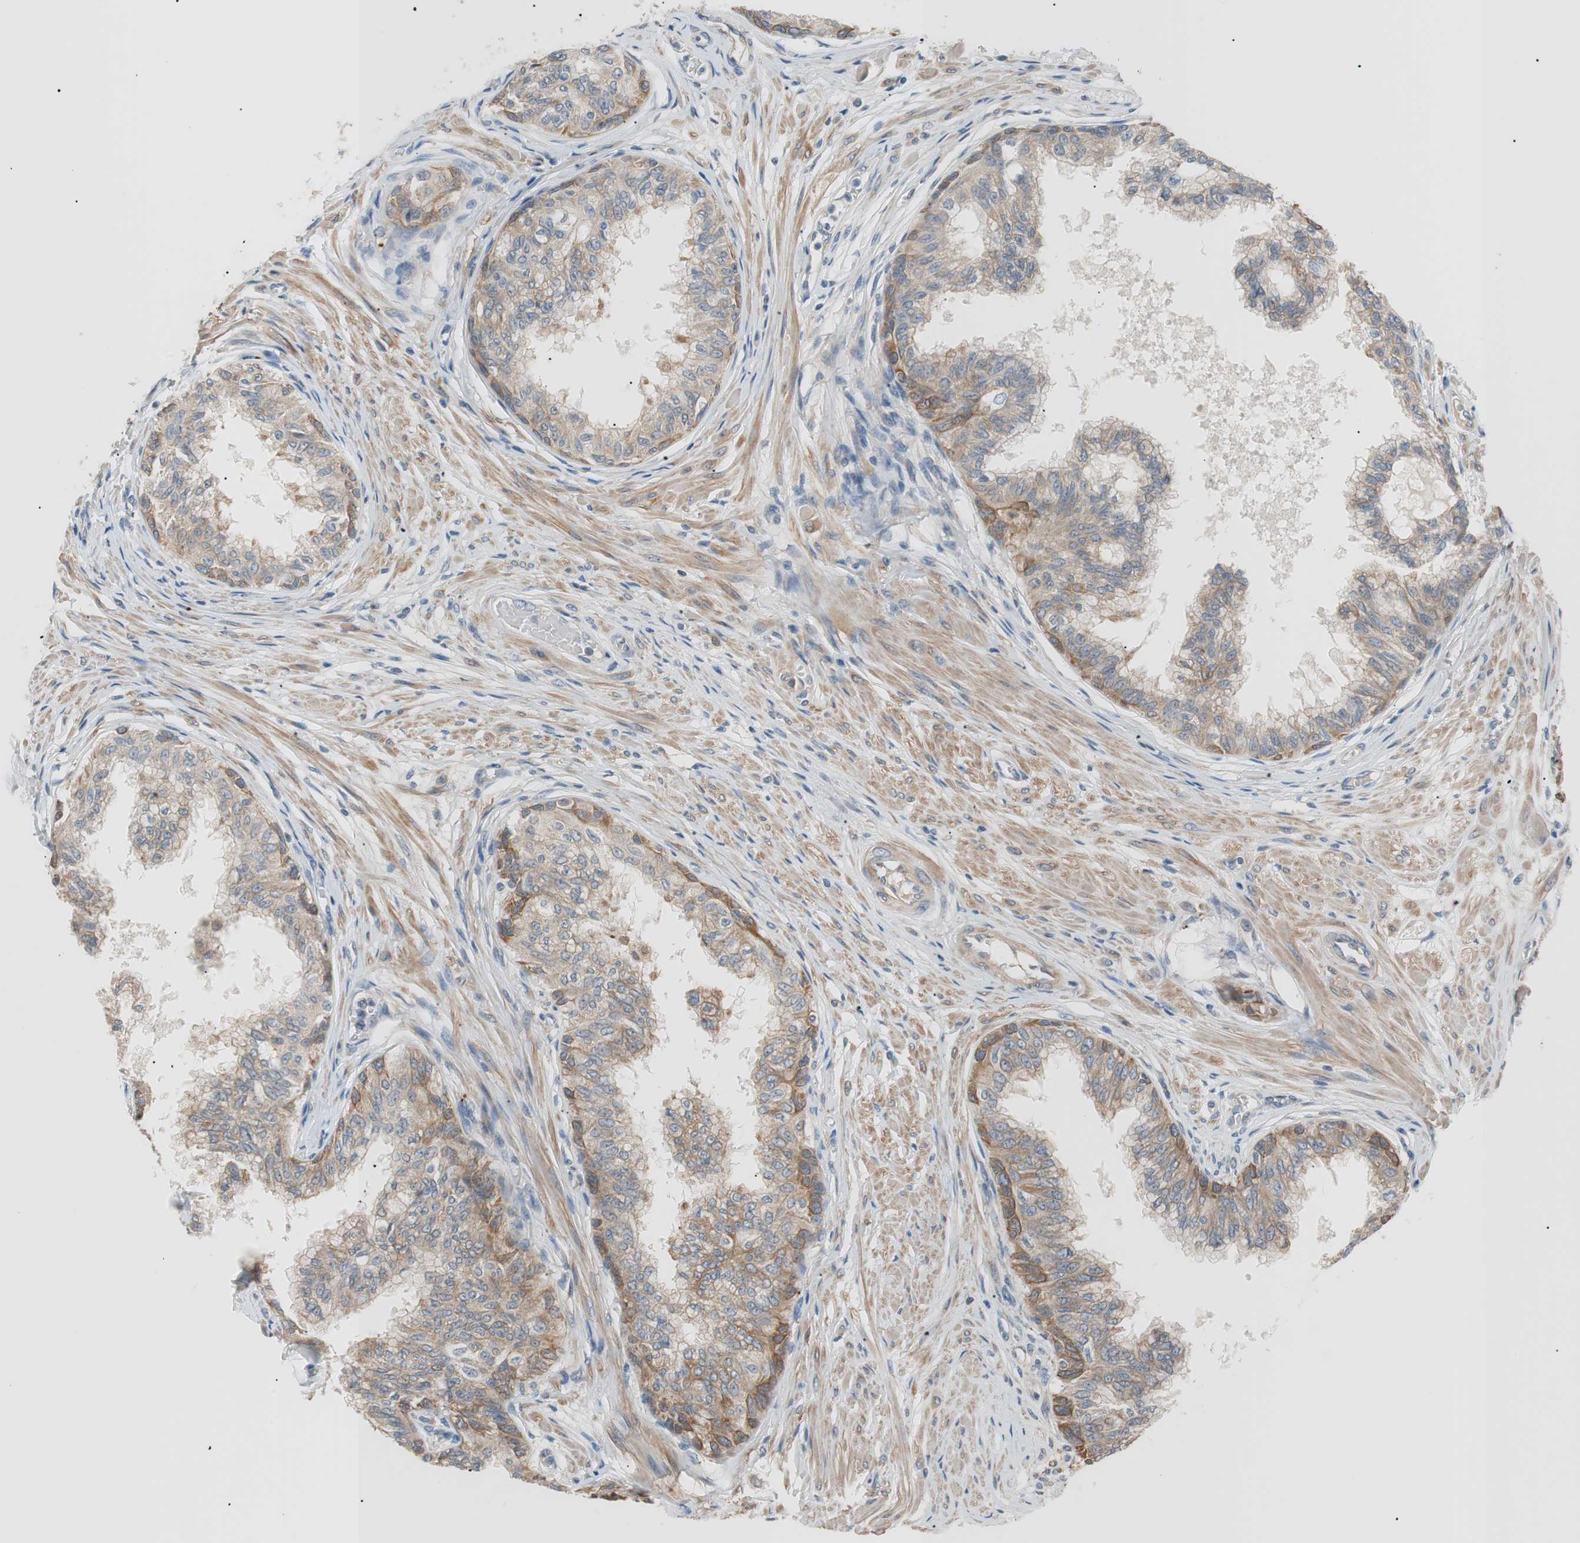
{"staining": {"intensity": "weak", "quantity": ">75%", "location": "cytoplasmic/membranous"}, "tissue": "prostate", "cell_type": "Glandular cells", "image_type": "normal", "snomed": [{"axis": "morphology", "description": "Normal tissue, NOS"}, {"axis": "topography", "description": "Prostate"}, {"axis": "topography", "description": "Seminal veicle"}], "caption": "Immunohistochemical staining of benign human prostate exhibits weak cytoplasmic/membranous protein staining in about >75% of glandular cells. Immunohistochemistry stains the protein of interest in brown and the nuclei are stained blue.", "gene": "FADS2", "patient": {"sex": "male", "age": 60}}